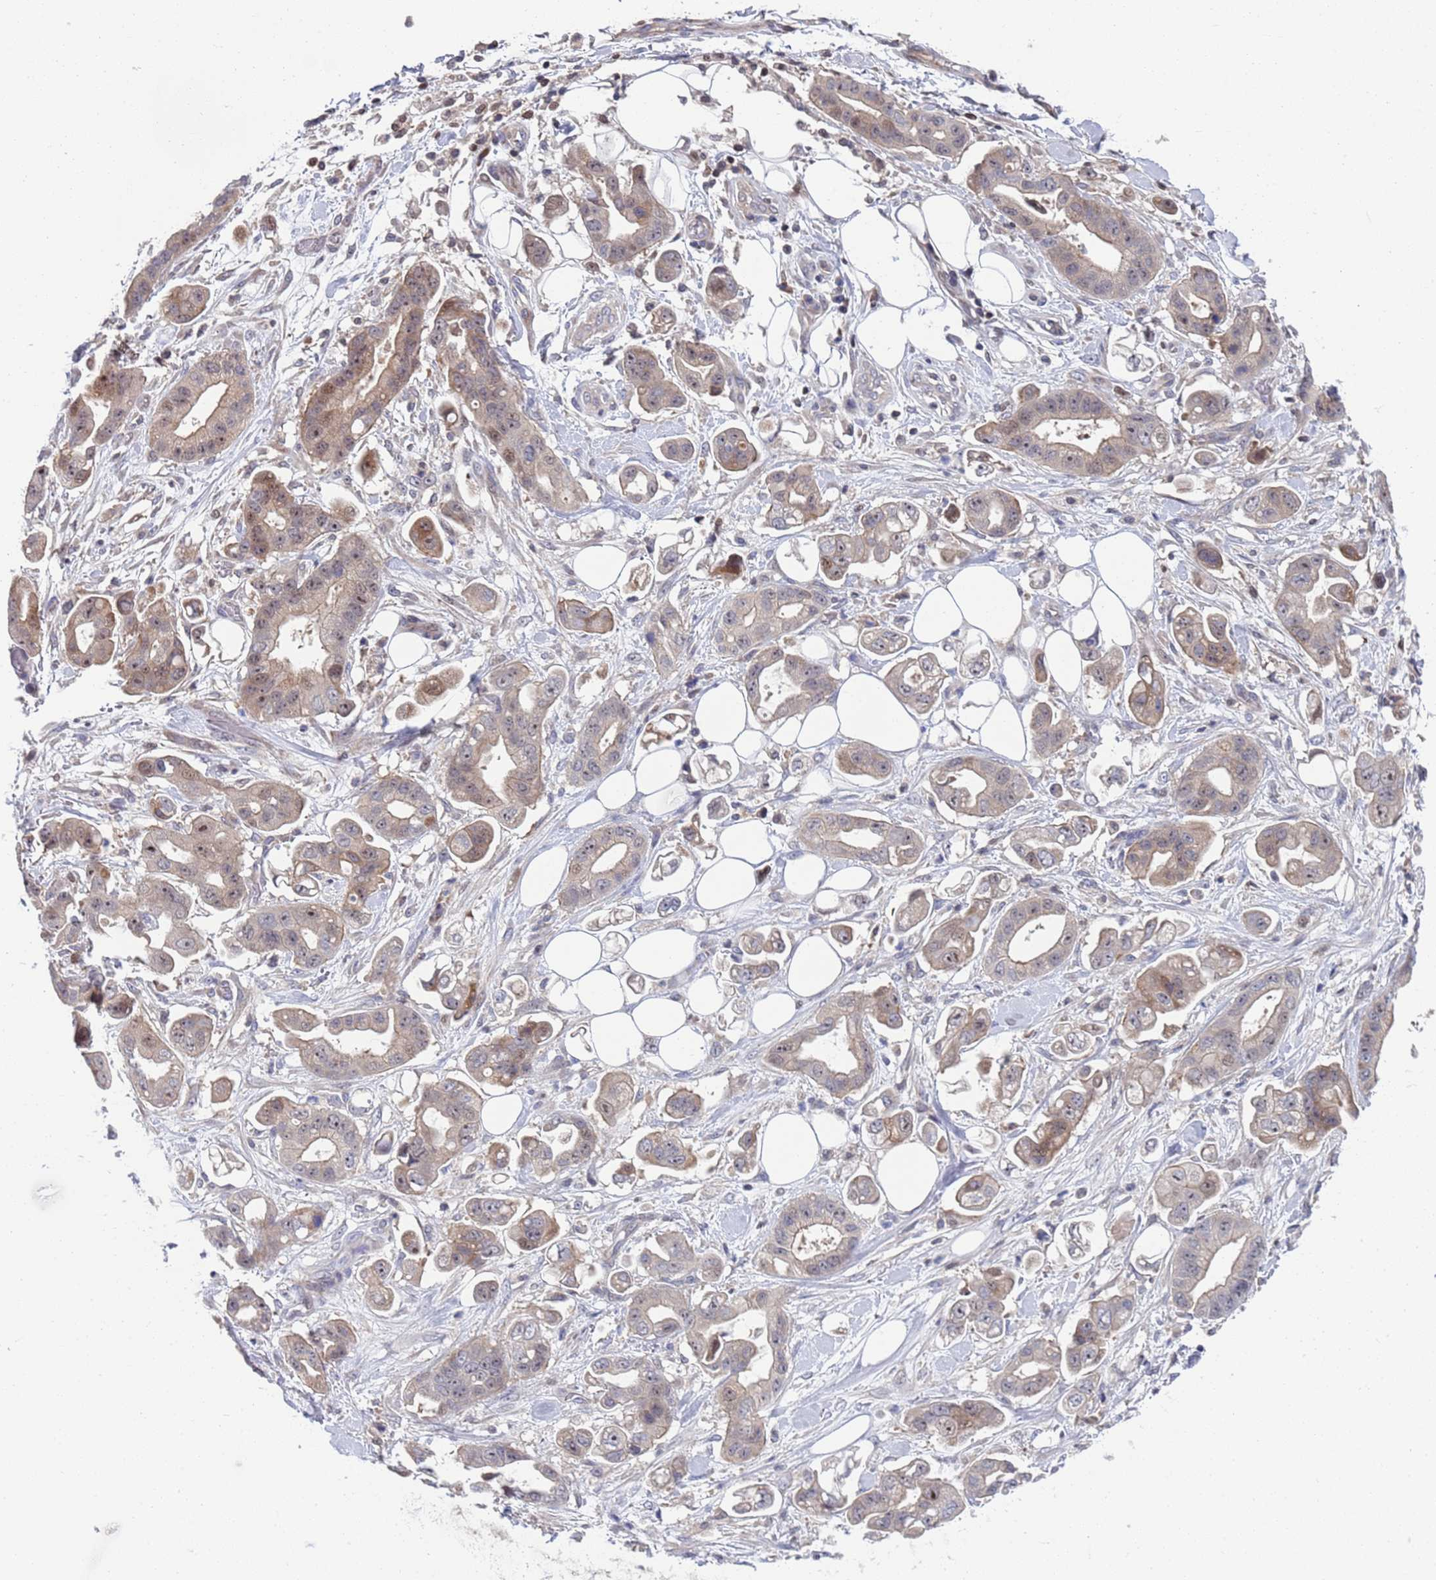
{"staining": {"intensity": "weak", "quantity": "25%-75%", "location": "cytoplasmic/membranous,nuclear"}, "tissue": "stomach cancer", "cell_type": "Tumor cells", "image_type": "cancer", "snomed": [{"axis": "morphology", "description": "Adenocarcinoma, NOS"}, {"axis": "topography", "description": "Stomach"}], "caption": "Stomach cancer (adenocarcinoma) was stained to show a protein in brown. There is low levels of weak cytoplasmic/membranous and nuclear staining in about 25%-75% of tumor cells.", "gene": "ENOSF1", "patient": {"sex": "male", "age": 62}}